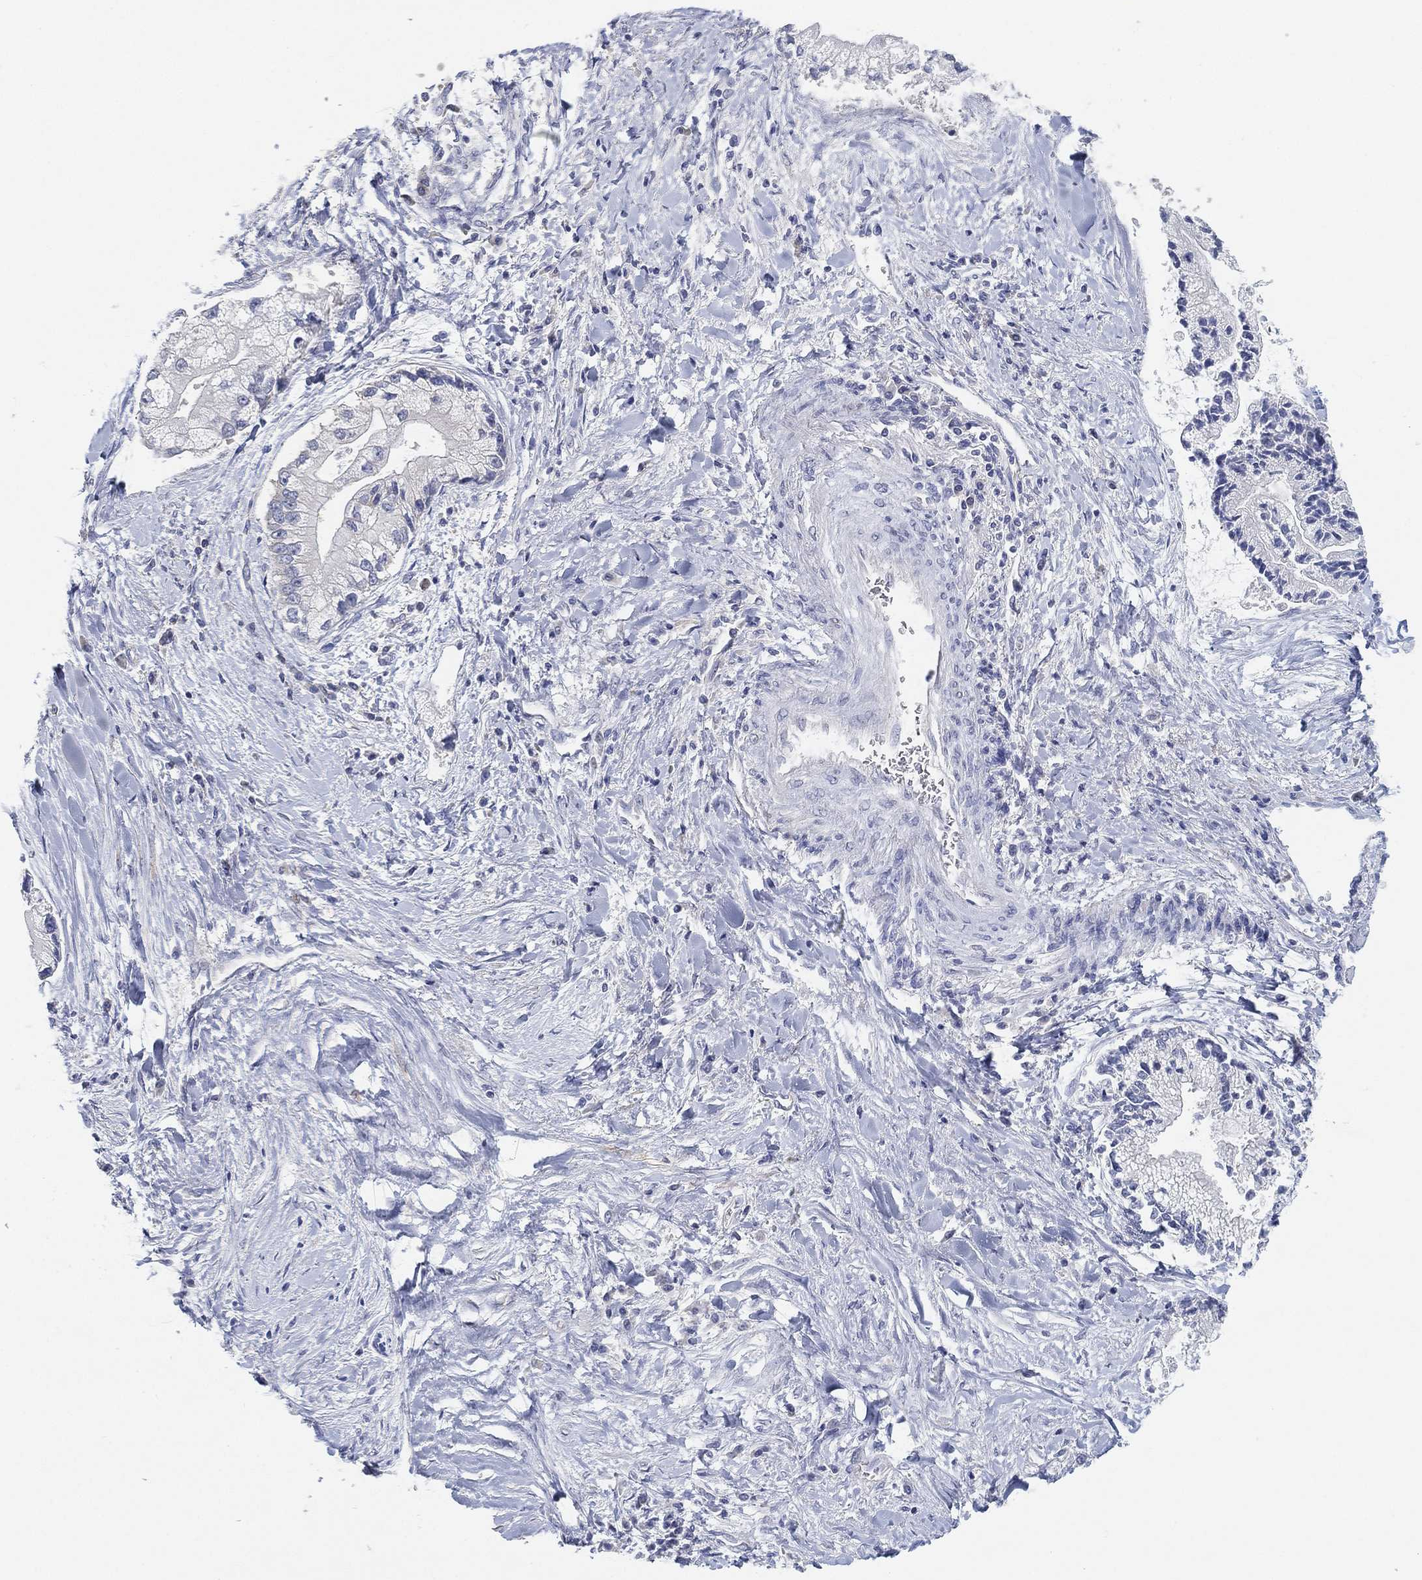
{"staining": {"intensity": "negative", "quantity": "none", "location": "none"}, "tissue": "liver cancer", "cell_type": "Tumor cells", "image_type": "cancer", "snomed": [{"axis": "morphology", "description": "Cholangiocarcinoma"}, {"axis": "topography", "description": "Liver"}], "caption": "An immunohistochemistry (IHC) micrograph of cholangiocarcinoma (liver) is shown. There is no staining in tumor cells of cholangiocarcinoma (liver). (DAB IHC visualized using brightfield microscopy, high magnification).", "gene": "FAM187B", "patient": {"sex": "male", "age": 50}}